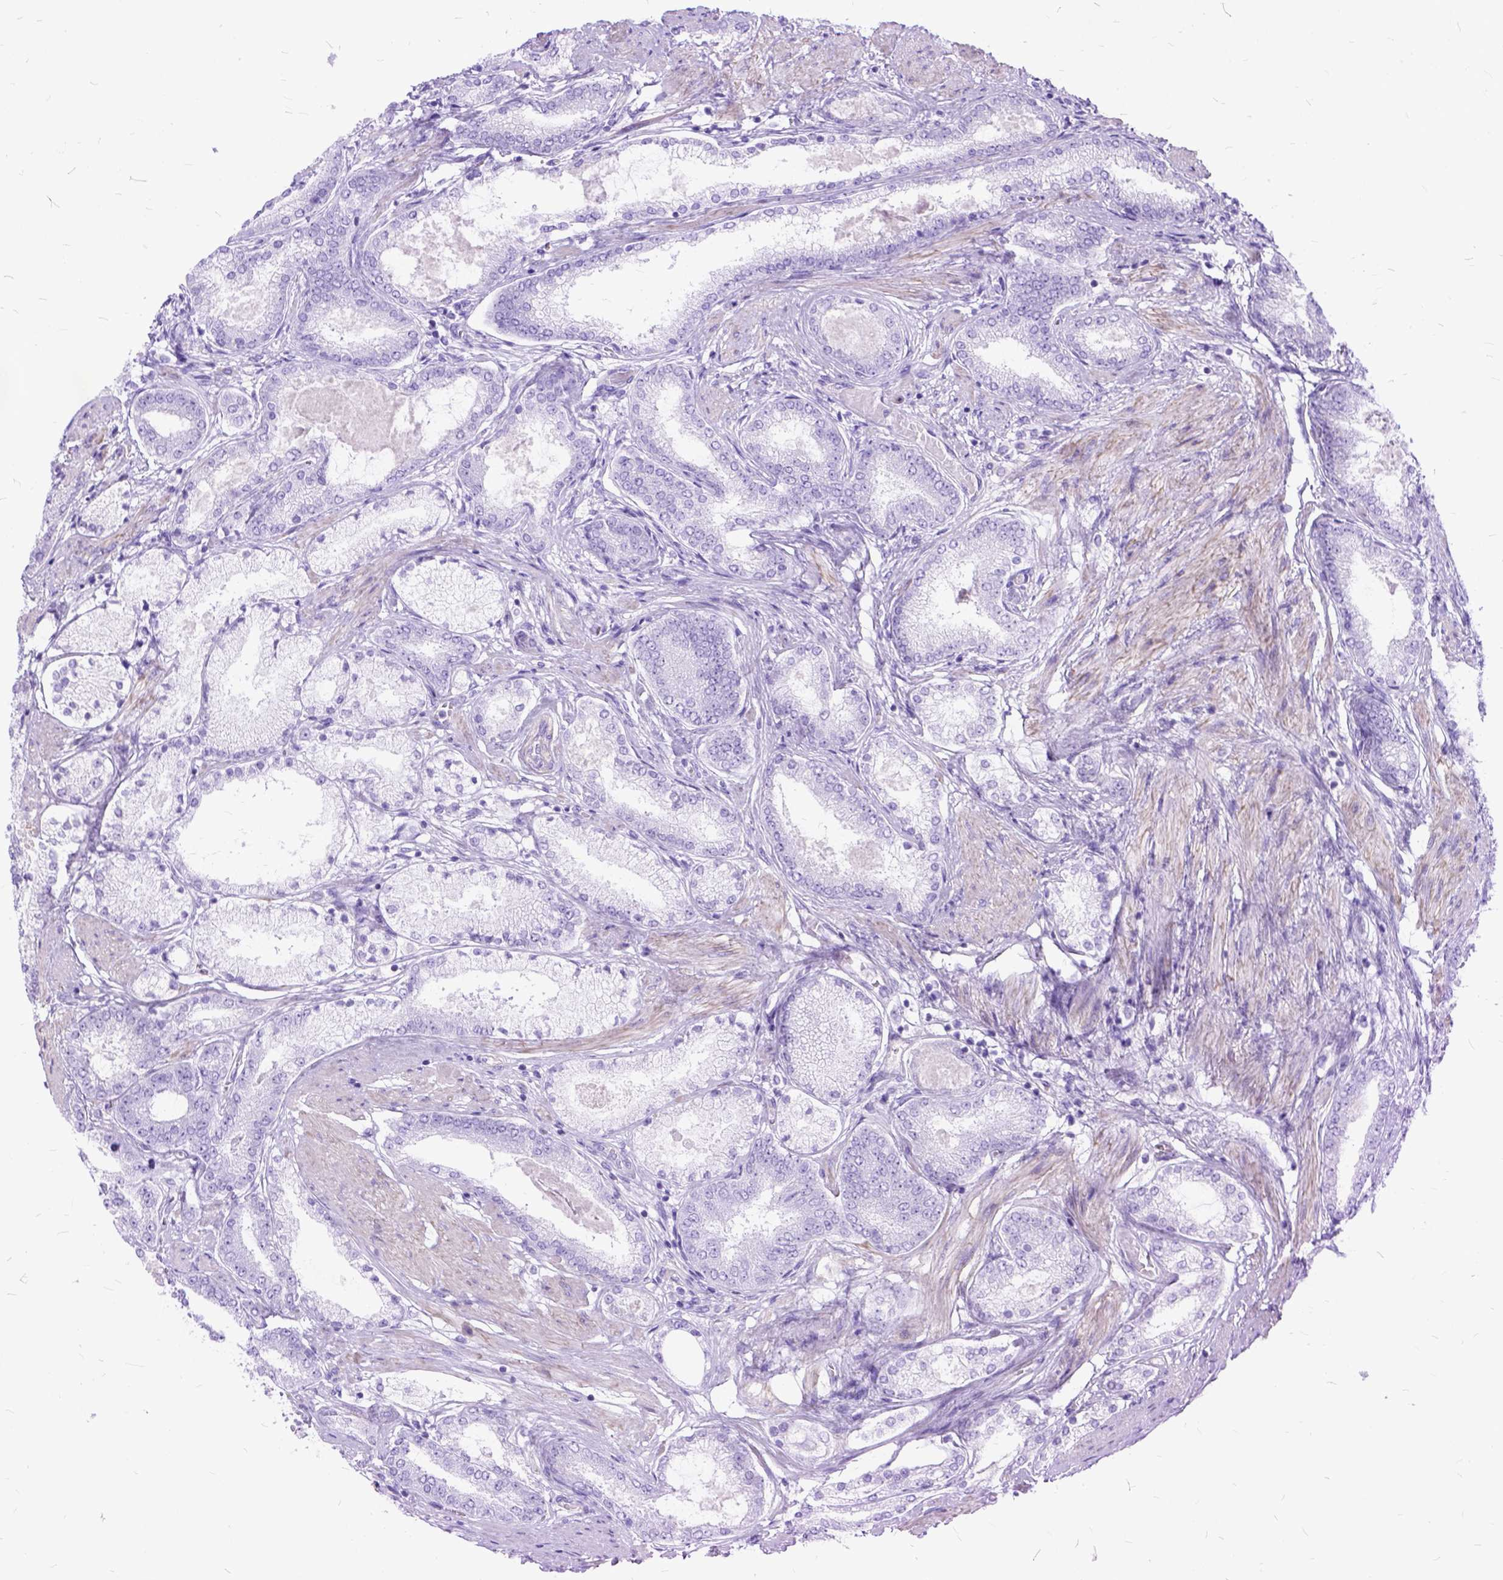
{"staining": {"intensity": "negative", "quantity": "none", "location": "none"}, "tissue": "prostate cancer", "cell_type": "Tumor cells", "image_type": "cancer", "snomed": [{"axis": "morphology", "description": "Adenocarcinoma, High grade"}, {"axis": "topography", "description": "Prostate"}], "caption": "Immunohistochemistry (IHC) histopathology image of neoplastic tissue: human adenocarcinoma (high-grade) (prostate) stained with DAB demonstrates no significant protein expression in tumor cells.", "gene": "ARL9", "patient": {"sex": "male", "age": 63}}